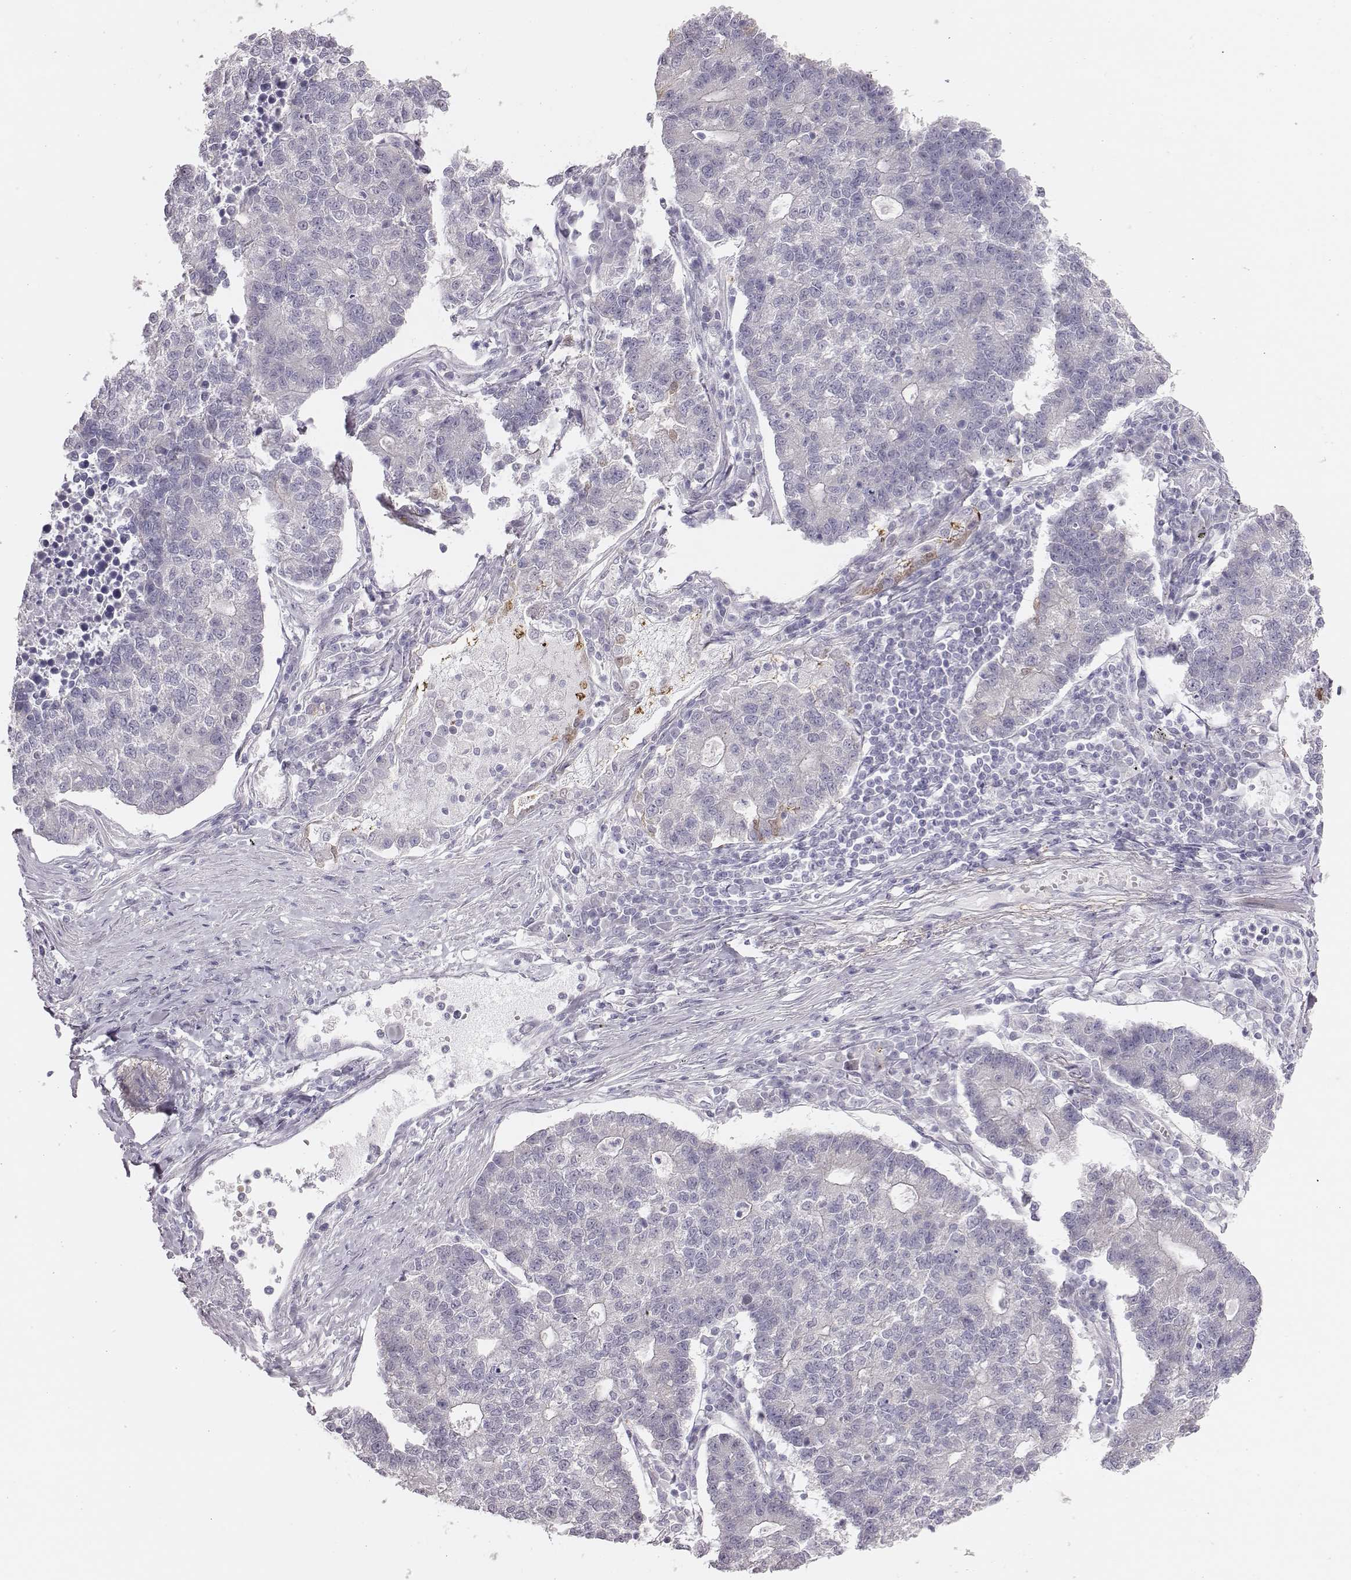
{"staining": {"intensity": "negative", "quantity": "none", "location": "none"}, "tissue": "lung cancer", "cell_type": "Tumor cells", "image_type": "cancer", "snomed": [{"axis": "morphology", "description": "Adenocarcinoma, NOS"}, {"axis": "topography", "description": "Lung"}], "caption": "This is an immunohistochemistry (IHC) photomicrograph of human lung cancer (adenocarcinoma). There is no positivity in tumor cells.", "gene": "SCML2", "patient": {"sex": "male", "age": 57}}